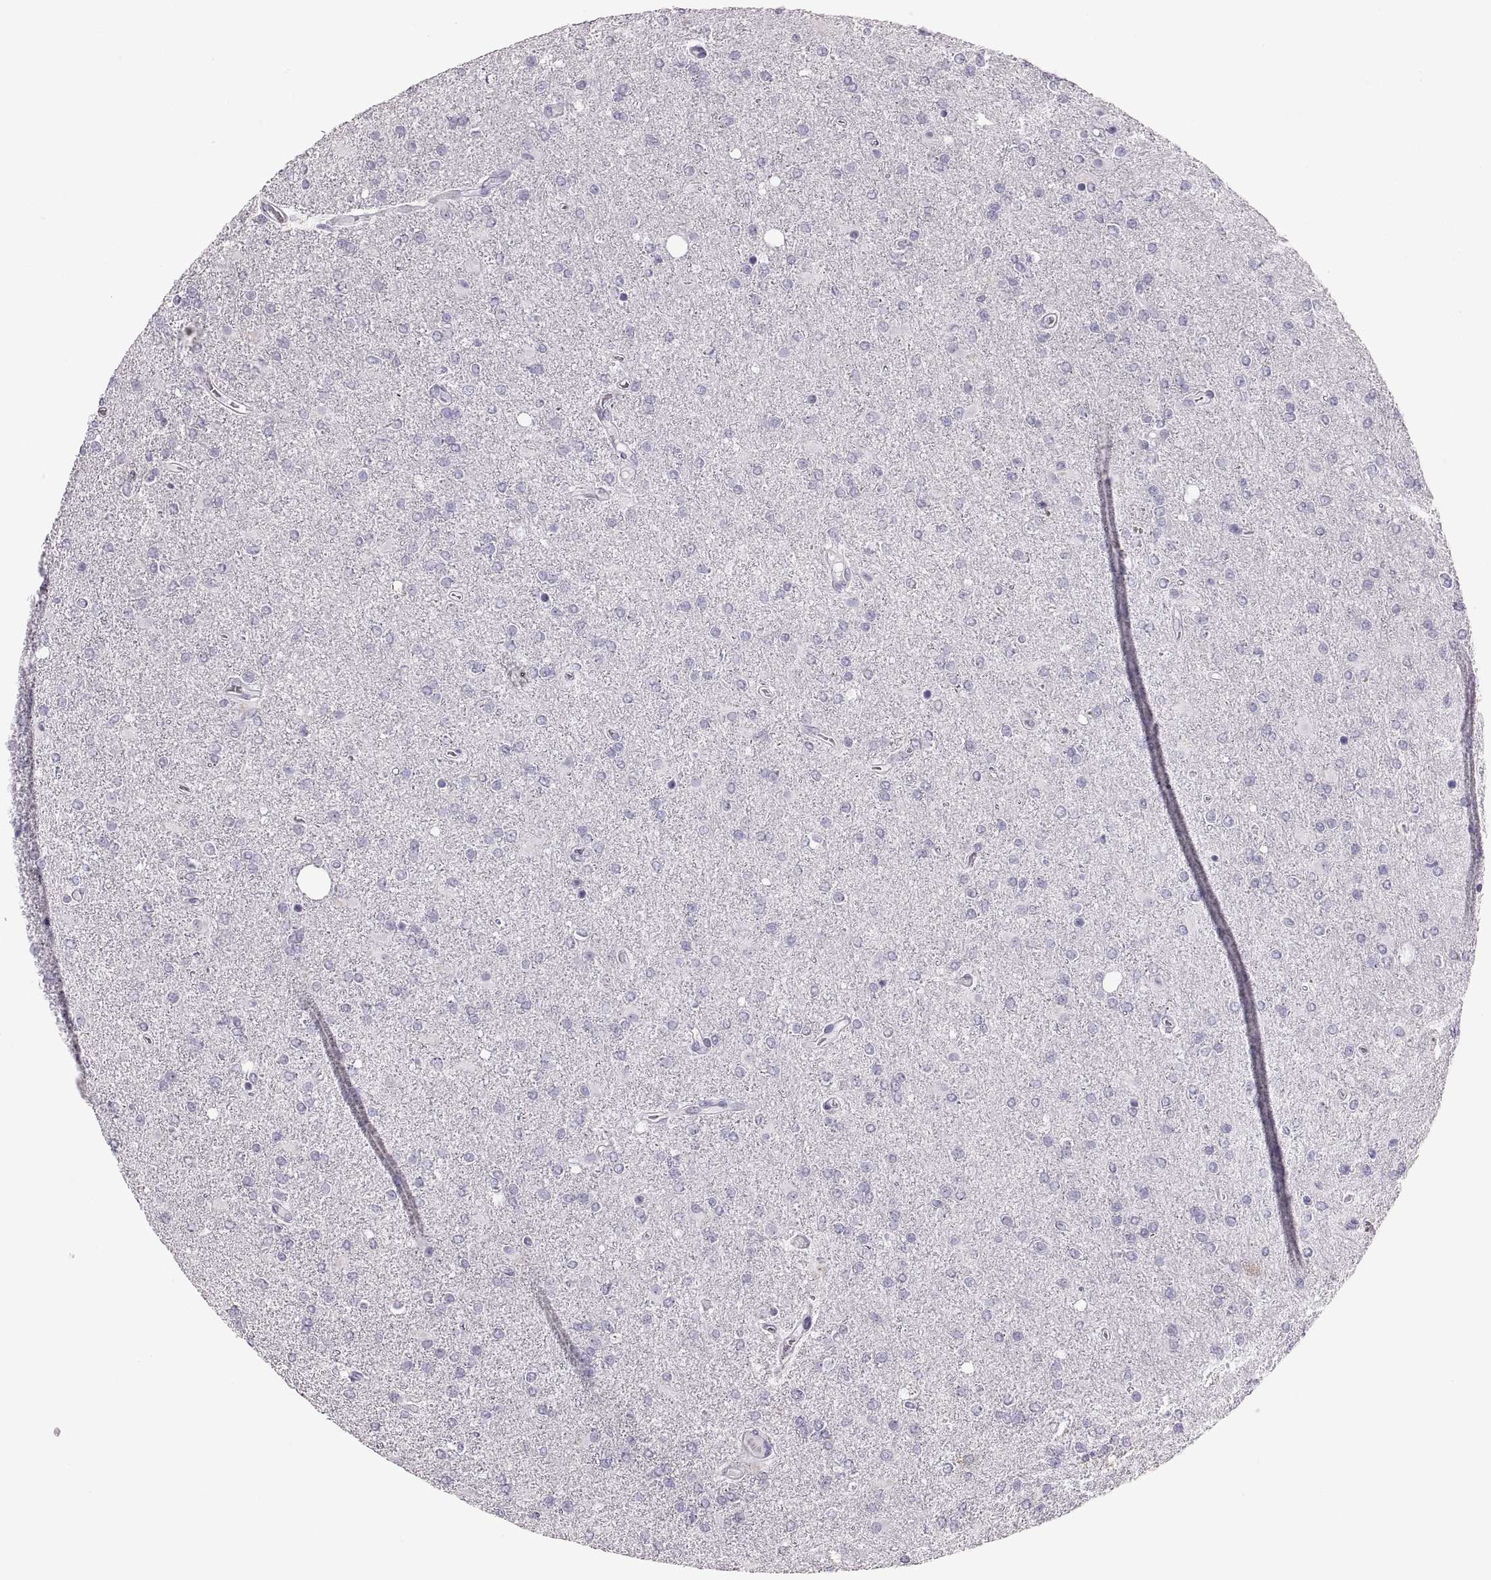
{"staining": {"intensity": "negative", "quantity": "none", "location": "none"}, "tissue": "glioma", "cell_type": "Tumor cells", "image_type": "cancer", "snomed": [{"axis": "morphology", "description": "Glioma, malignant, High grade"}, {"axis": "topography", "description": "Cerebral cortex"}], "caption": "High power microscopy histopathology image of an immunohistochemistry (IHC) micrograph of malignant glioma (high-grade), revealing no significant positivity in tumor cells.", "gene": "MILR1", "patient": {"sex": "male", "age": 70}}